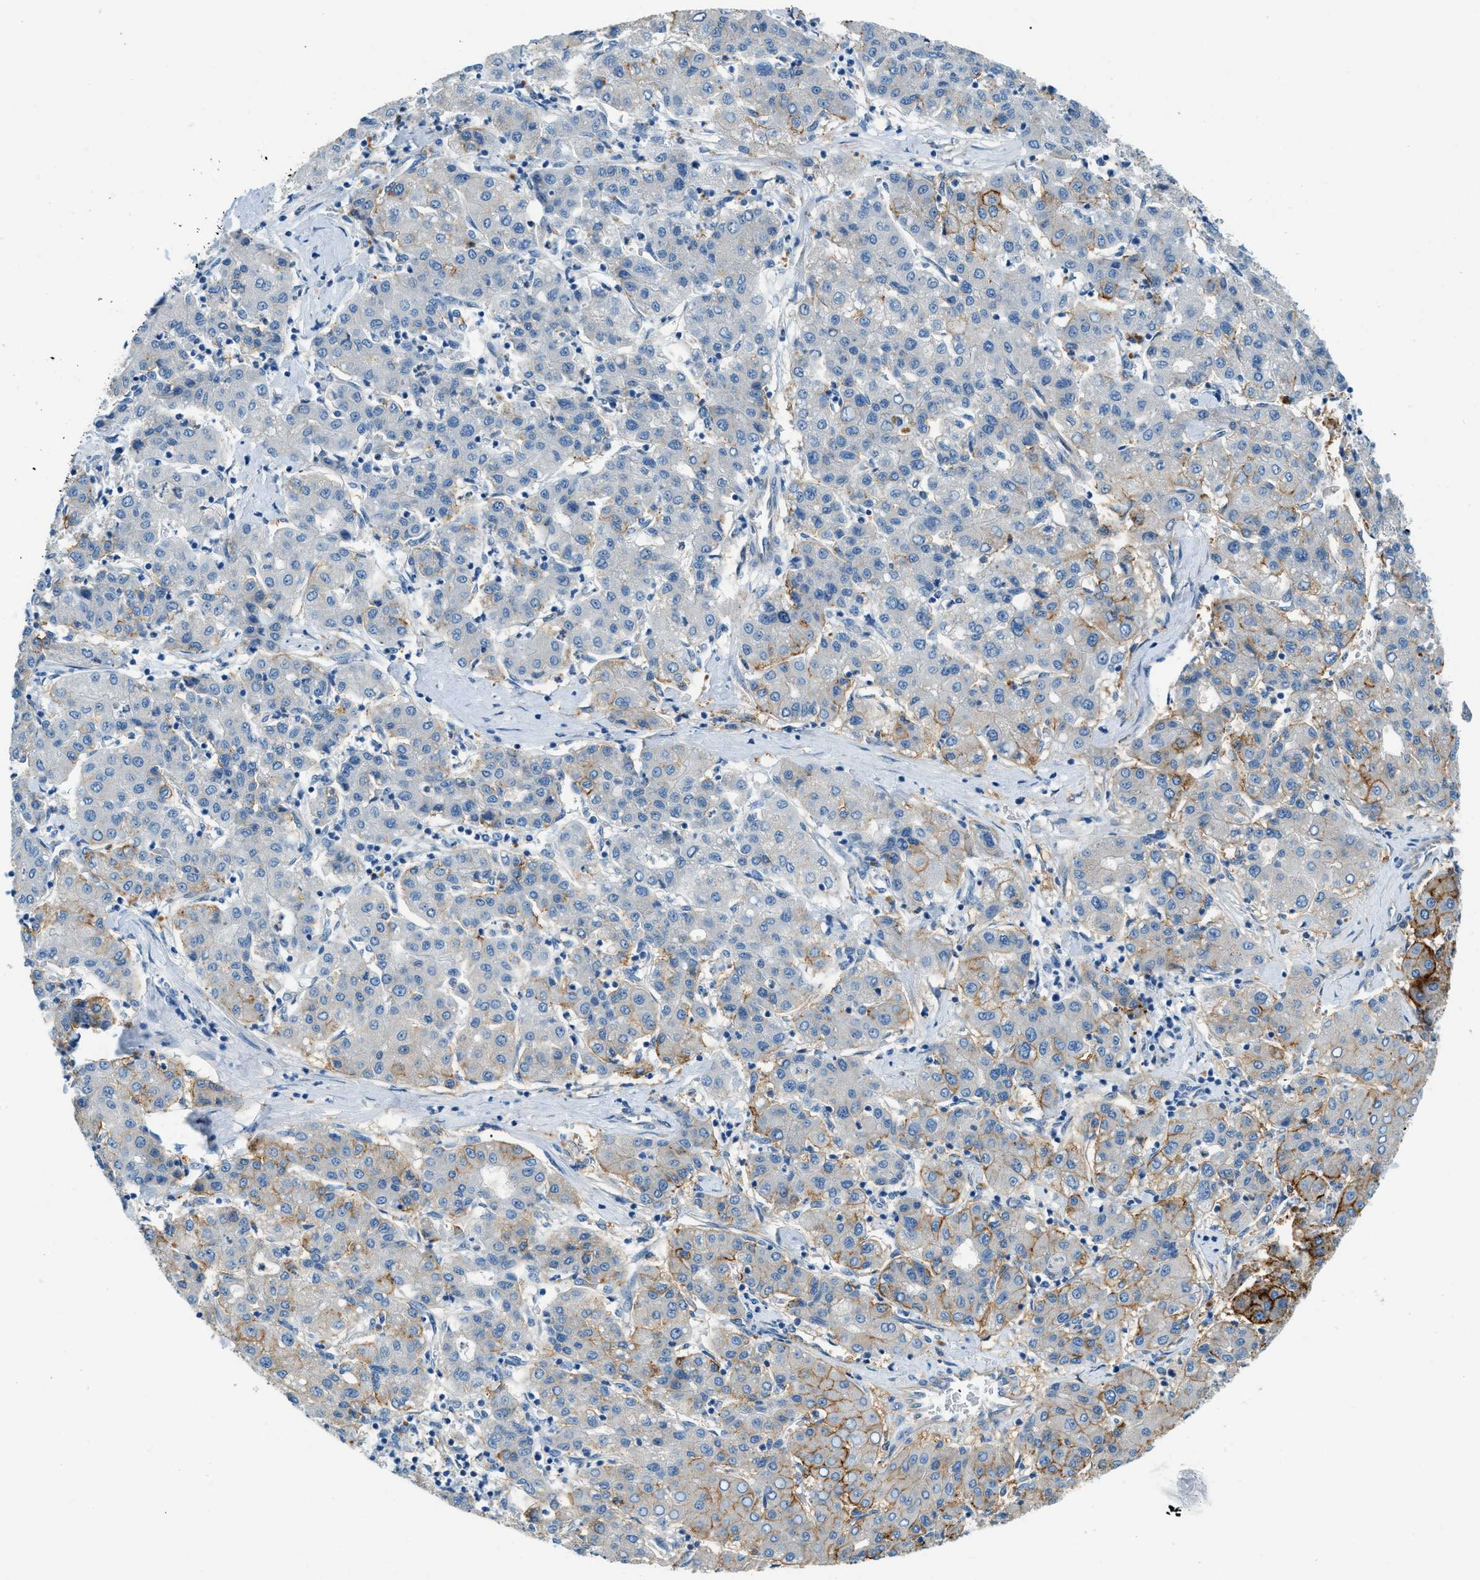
{"staining": {"intensity": "strong", "quantity": "25%-75%", "location": "cytoplasmic/membranous"}, "tissue": "liver cancer", "cell_type": "Tumor cells", "image_type": "cancer", "snomed": [{"axis": "morphology", "description": "Carcinoma, Hepatocellular, NOS"}, {"axis": "topography", "description": "Liver"}], "caption": "Strong cytoplasmic/membranous protein staining is present in approximately 25%-75% of tumor cells in hepatocellular carcinoma (liver).", "gene": "ZNF367", "patient": {"sex": "male", "age": 65}}